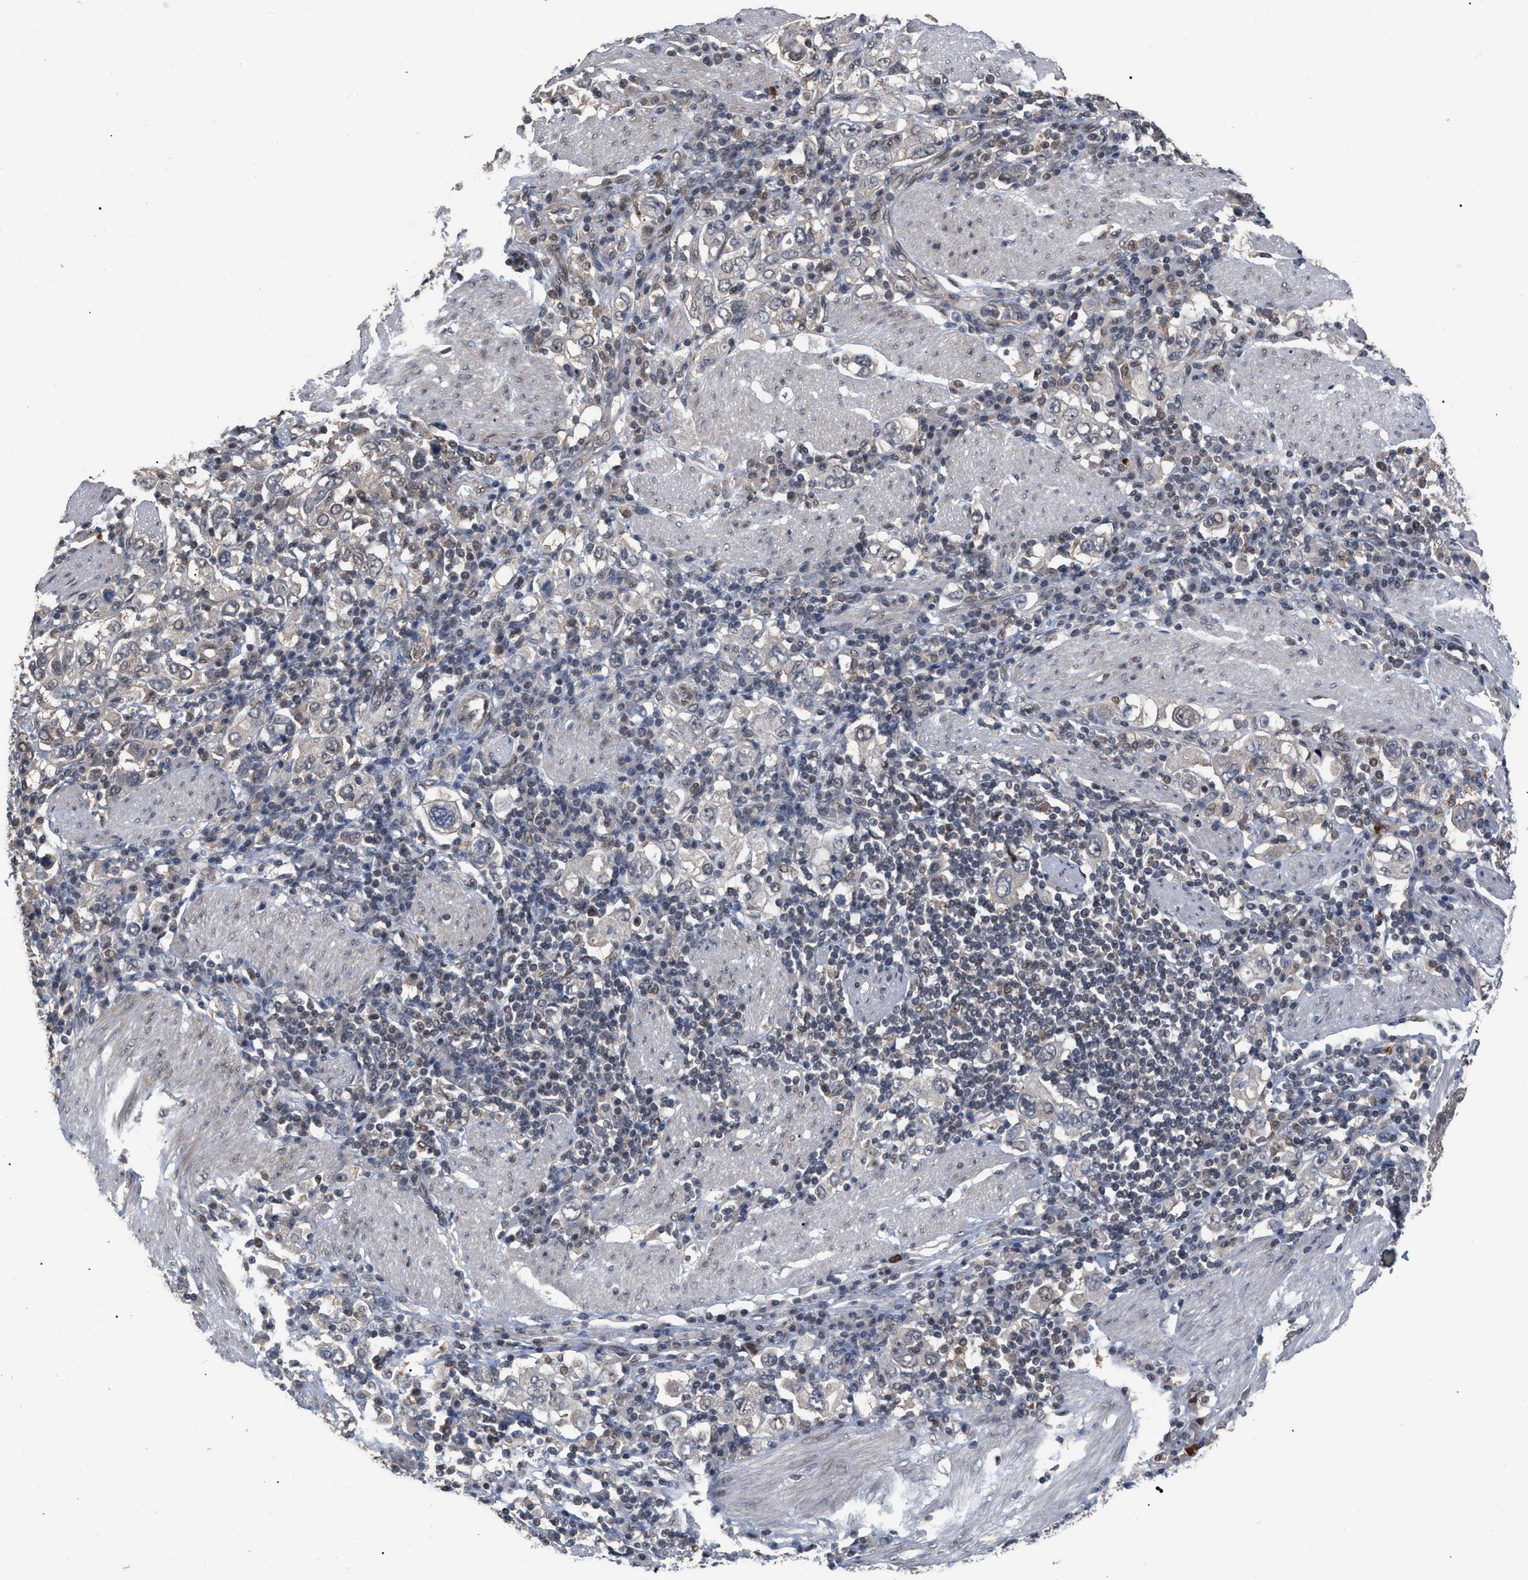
{"staining": {"intensity": "negative", "quantity": "none", "location": "none"}, "tissue": "stomach cancer", "cell_type": "Tumor cells", "image_type": "cancer", "snomed": [{"axis": "morphology", "description": "Adenocarcinoma, NOS"}, {"axis": "topography", "description": "Stomach, upper"}], "caption": "Immunohistochemical staining of human stomach cancer (adenocarcinoma) exhibits no significant expression in tumor cells.", "gene": "JAZF1", "patient": {"sex": "male", "age": 62}}